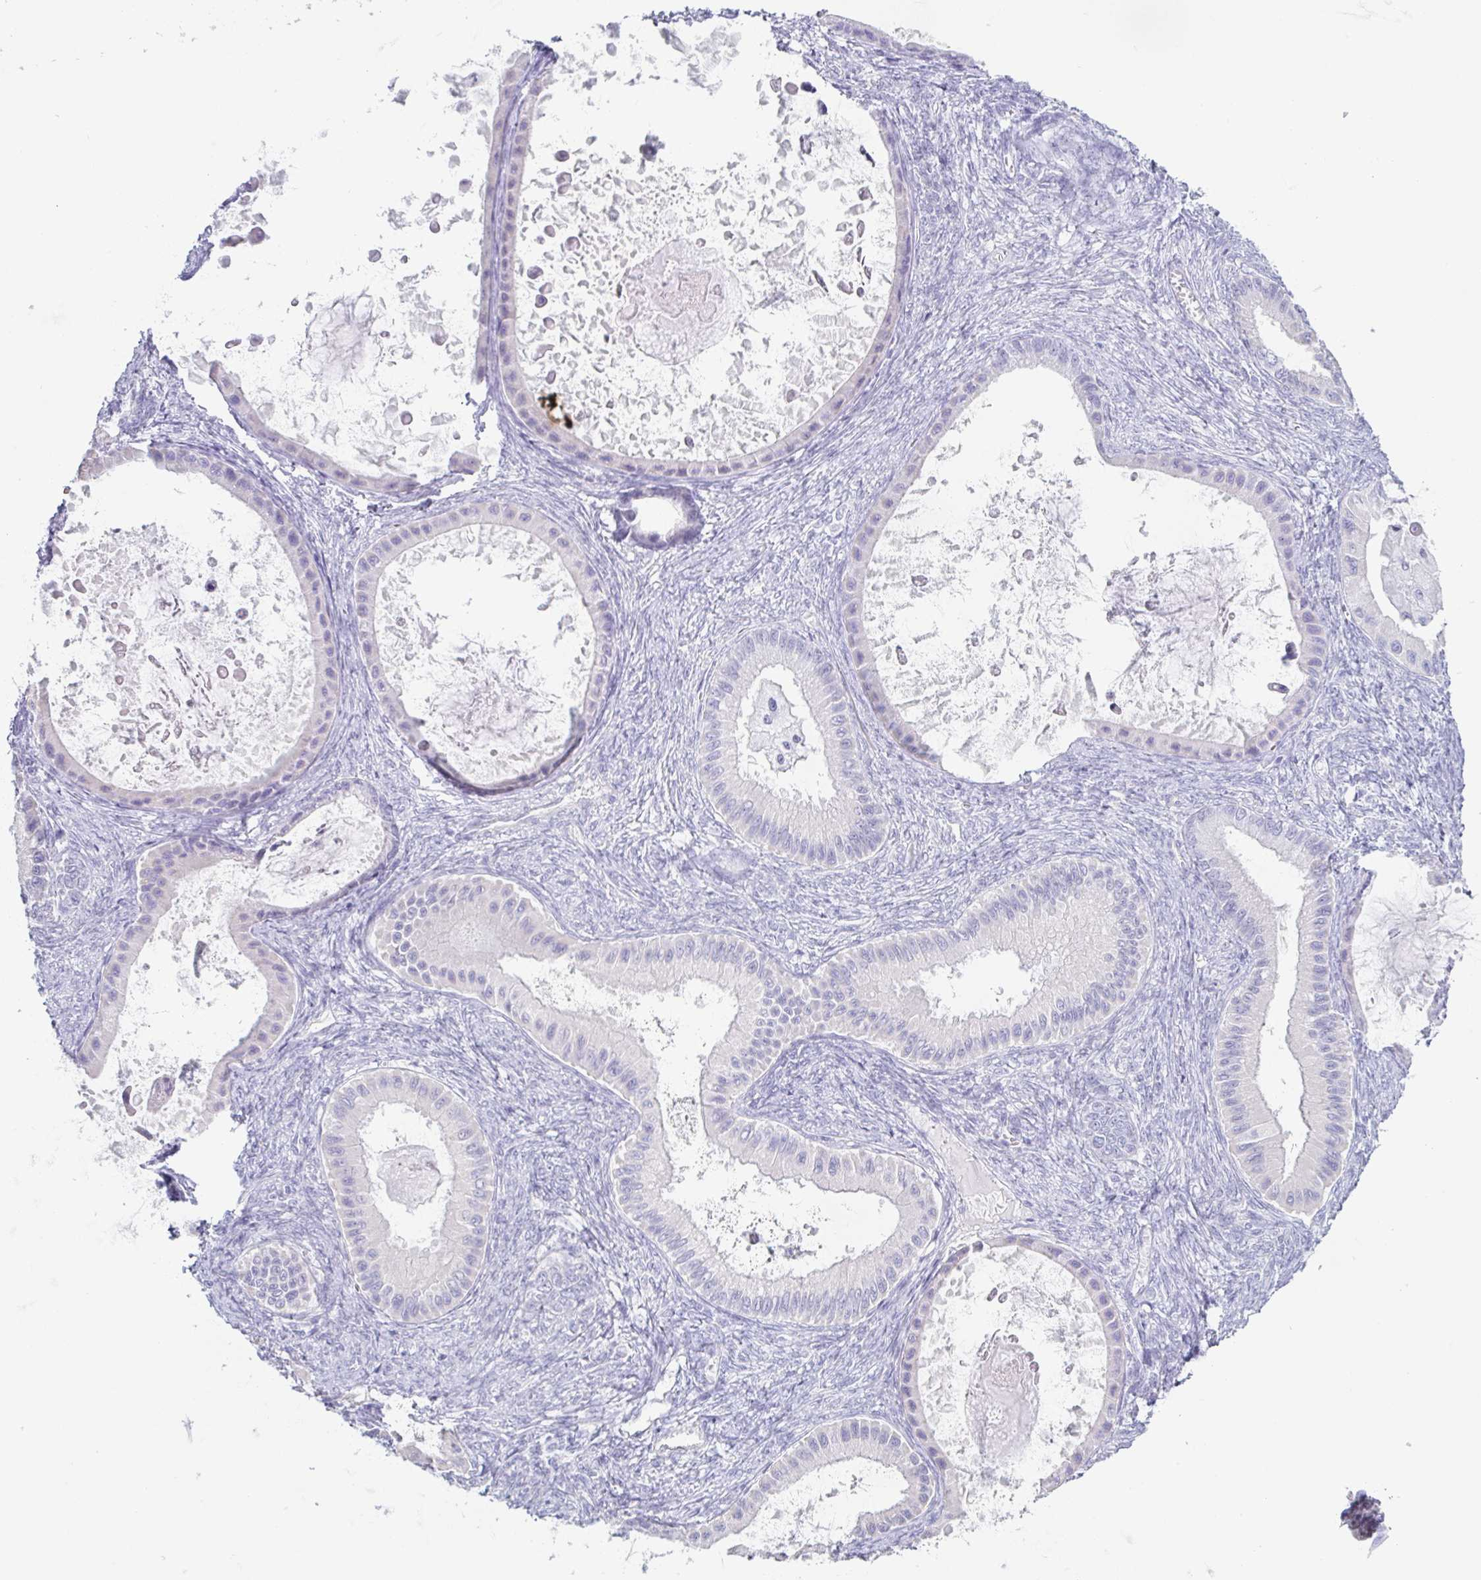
{"staining": {"intensity": "negative", "quantity": "none", "location": "none"}, "tissue": "ovarian cancer", "cell_type": "Tumor cells", "image_type": "cancer", "snomed": [{"axis": "morphology", "description": "Cystadenocarcinoma, mucinous, NOS"}, {"axis": "topography", "description": "Ovary"}], "caption": "Human mucinous cystadenocarcinoma (ovarian) stained for a protein using immunohistochemistry (IHC) demonstrates no expression in tumor cells.", "gene": "PRR27", "patient": {"sex": "female", "age": 64}}